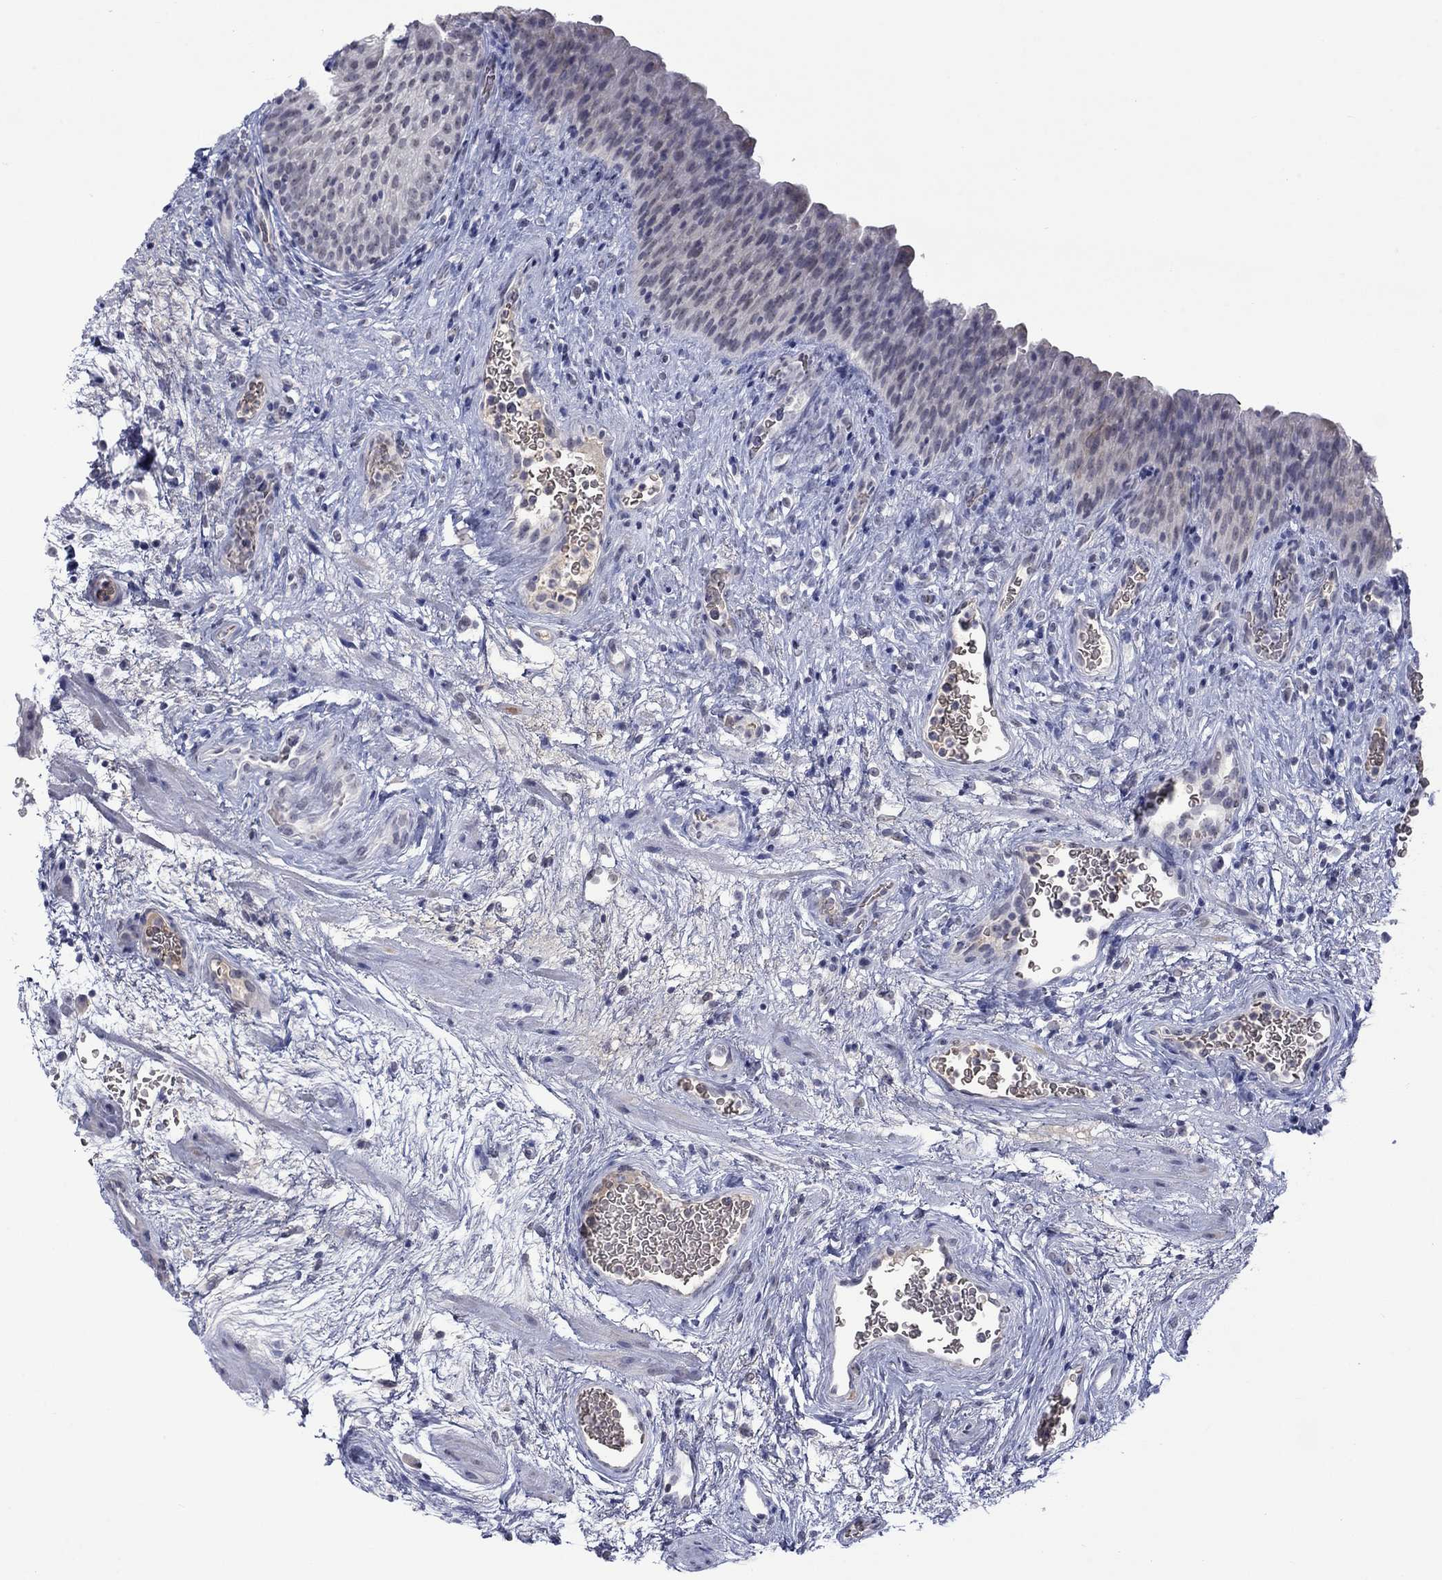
{"staining": {"intensity": "negative", "quantity": "none", "location": "none"}, "tissue": "urinary bladder", "cell_type": "Urothelial cells", "image_type": "normal", "snomed": [{"axis": "morphology", "description": "Normal tissue, NOS"}, {"axis": "topography", "description": "Urinary bladder"}], "caption": "The image exhibits no staining of urothelial cells in normal urinary bladder.", "gene": "NSMF", "patient": {"sex": "male", "age": 76}}